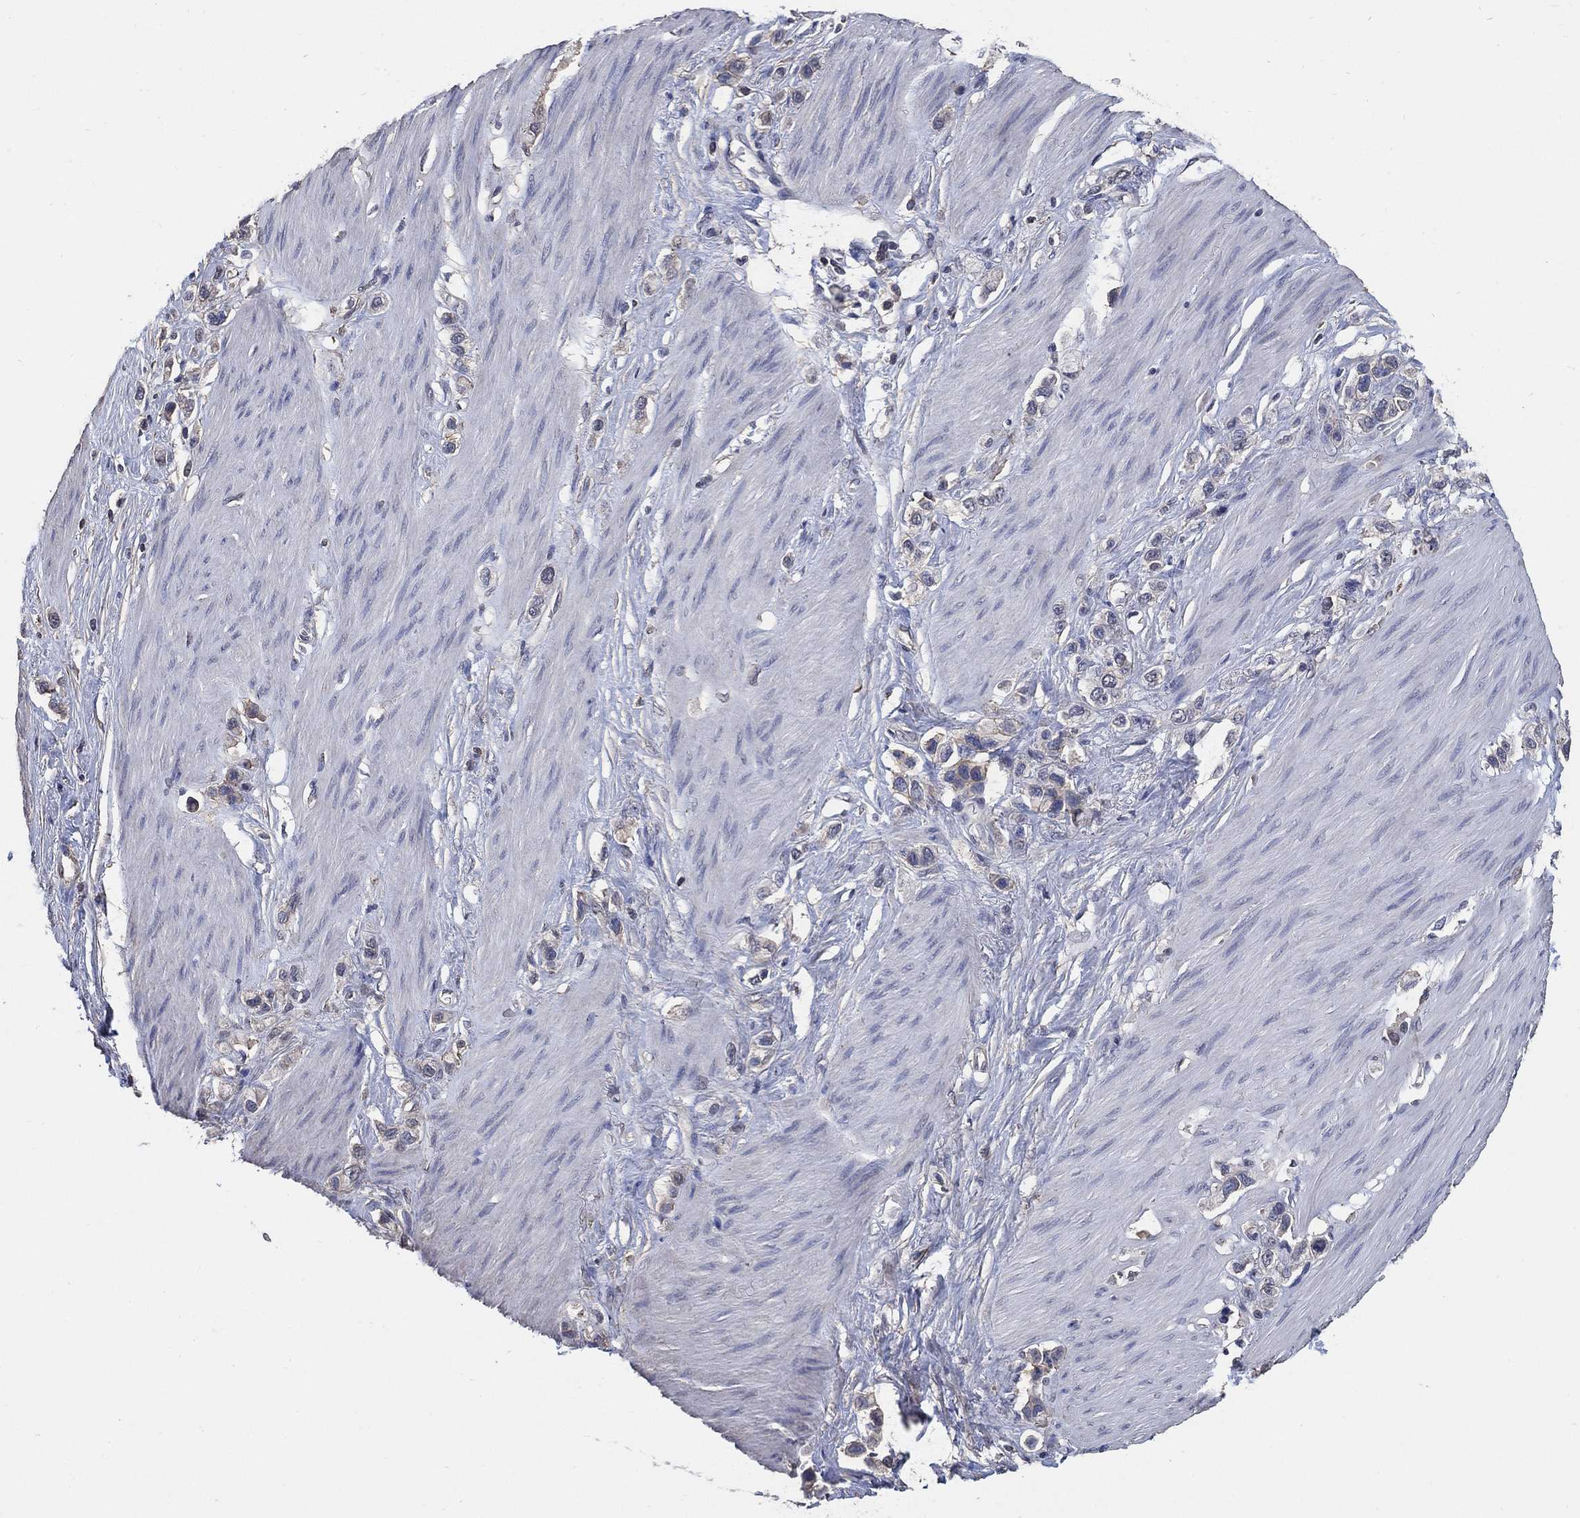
{"staining": {"intensity": "negative", "quantity": "none", "location": "none"}, "tissue": "stomach cancer", "cell_type": "Tumor cells", "image_type": "cancer", "snomed": [{"axis": "morphology", "description": "Normal tissue, NOS"}, {"axis": "morphology", "description": "Adenocarcinoma, NOS"}, {"axis": "morphology", "description": "Adenocarcinoma, High grade"}, {"axis": "topography", "description": "Stomach, upper"}, {"axis": "topography", "description": "Stomach"}], "caption": "The immunohistochemistry micrograph has no significant positivity in tumor cells of high-grade adenocarcinoma (stomach) tissue. (Brightfield microscopy of DAB (3,3'-diaminobenzidine) IHC at high magnification).", "gene": "KLK5", "patient": {"sex": "female", "age": 65}}